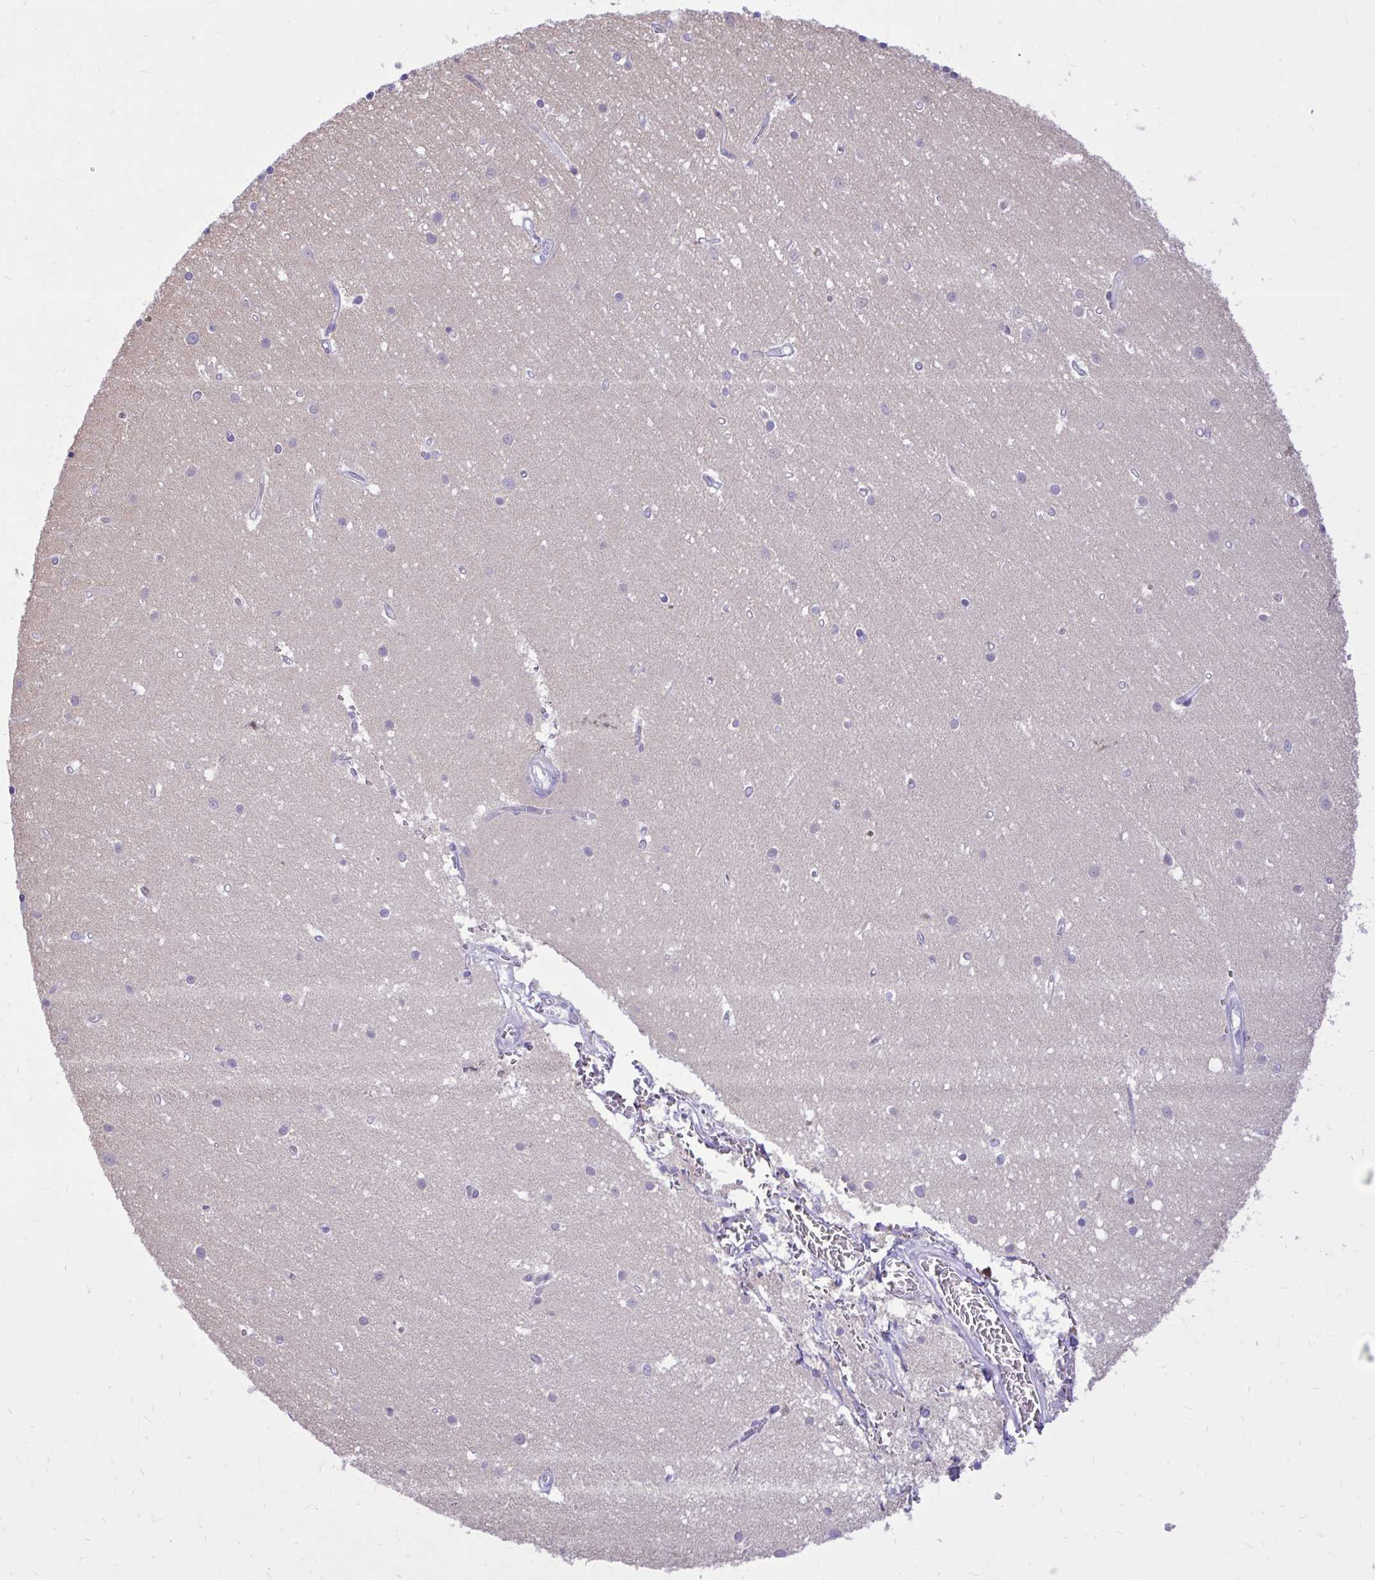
{"staining": {"intensity": "negative", "quantity": "none", "location": "none"}, "tissue": "cerebellum", "cell_type": "Cells in granular layer", "image_type": "normal", "snomed": [{"axis": "morphology", "description": "Normal tissue, NOS"}, {"axis": "topography", "description": "Cerebellum"}], "caption": "Cells in granular layer show no significant protein positivity in benign cerebellum. (DAB (3,3'-diaminobenzidine) immunohistochemistry (IHC) with hematoxylin counter stain).", "gene": "NNMT", "patient": {"sex": "male", "age": 54}}